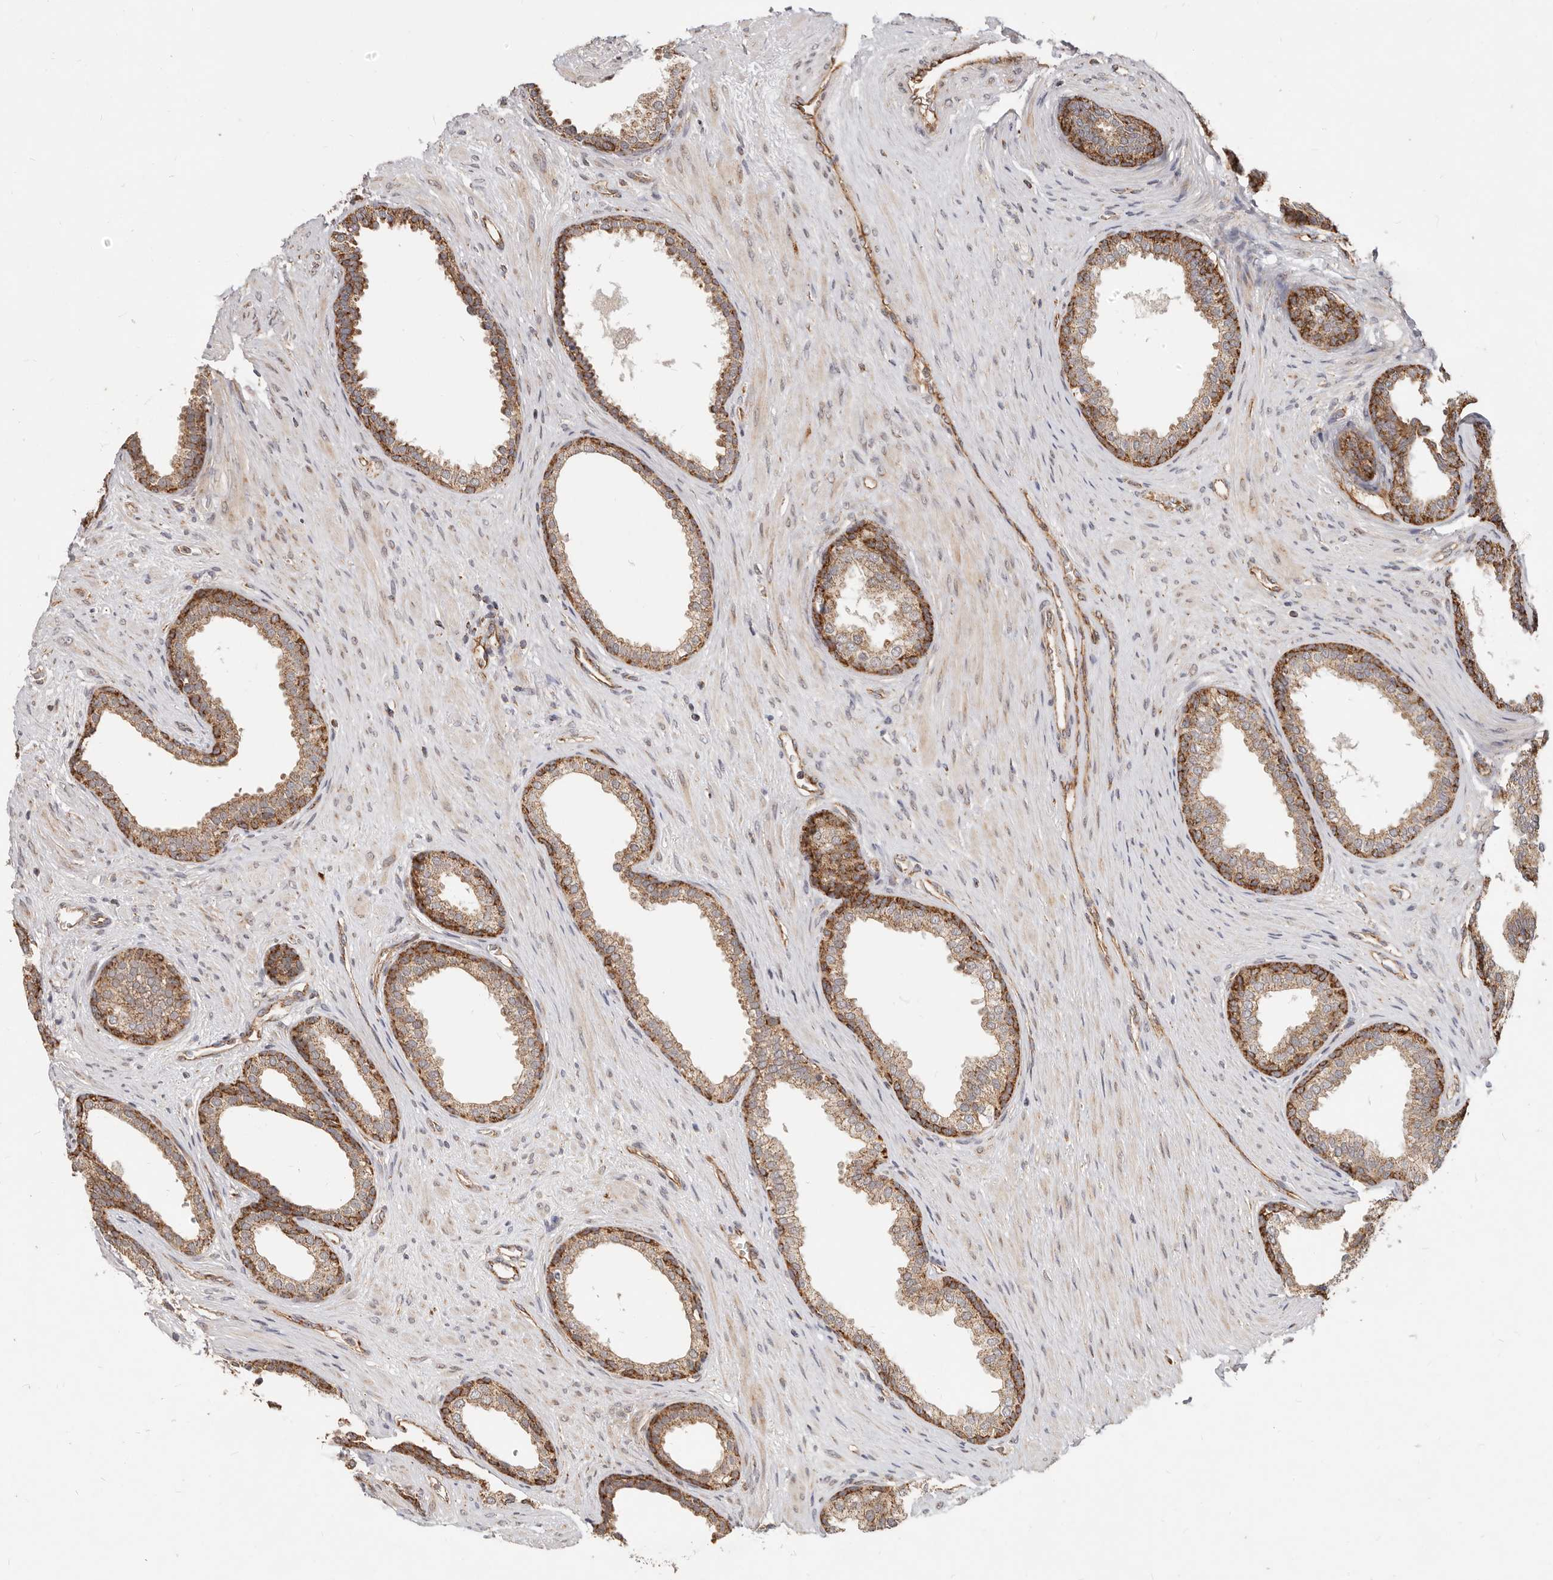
{"staining": {"intensity": "strong", "quantity": "25%-75%", "location": "cytoplasmic/membranous"}, "tissue": "prostate", "cell_type": "Glandular cells", "image_type": "normal", "snomed": [{"axis": "morphology", "description": "Normal tissue, NOS"}, {"axis": "topography", "description": "Prostate"}], "caption": "Prostate stained with IHC displays strong cytoplasmic/membranous positivity in about 25%-75% of glandular cells.", "gene": "USP49", "patient": {"sex": "male", "age": 76}}